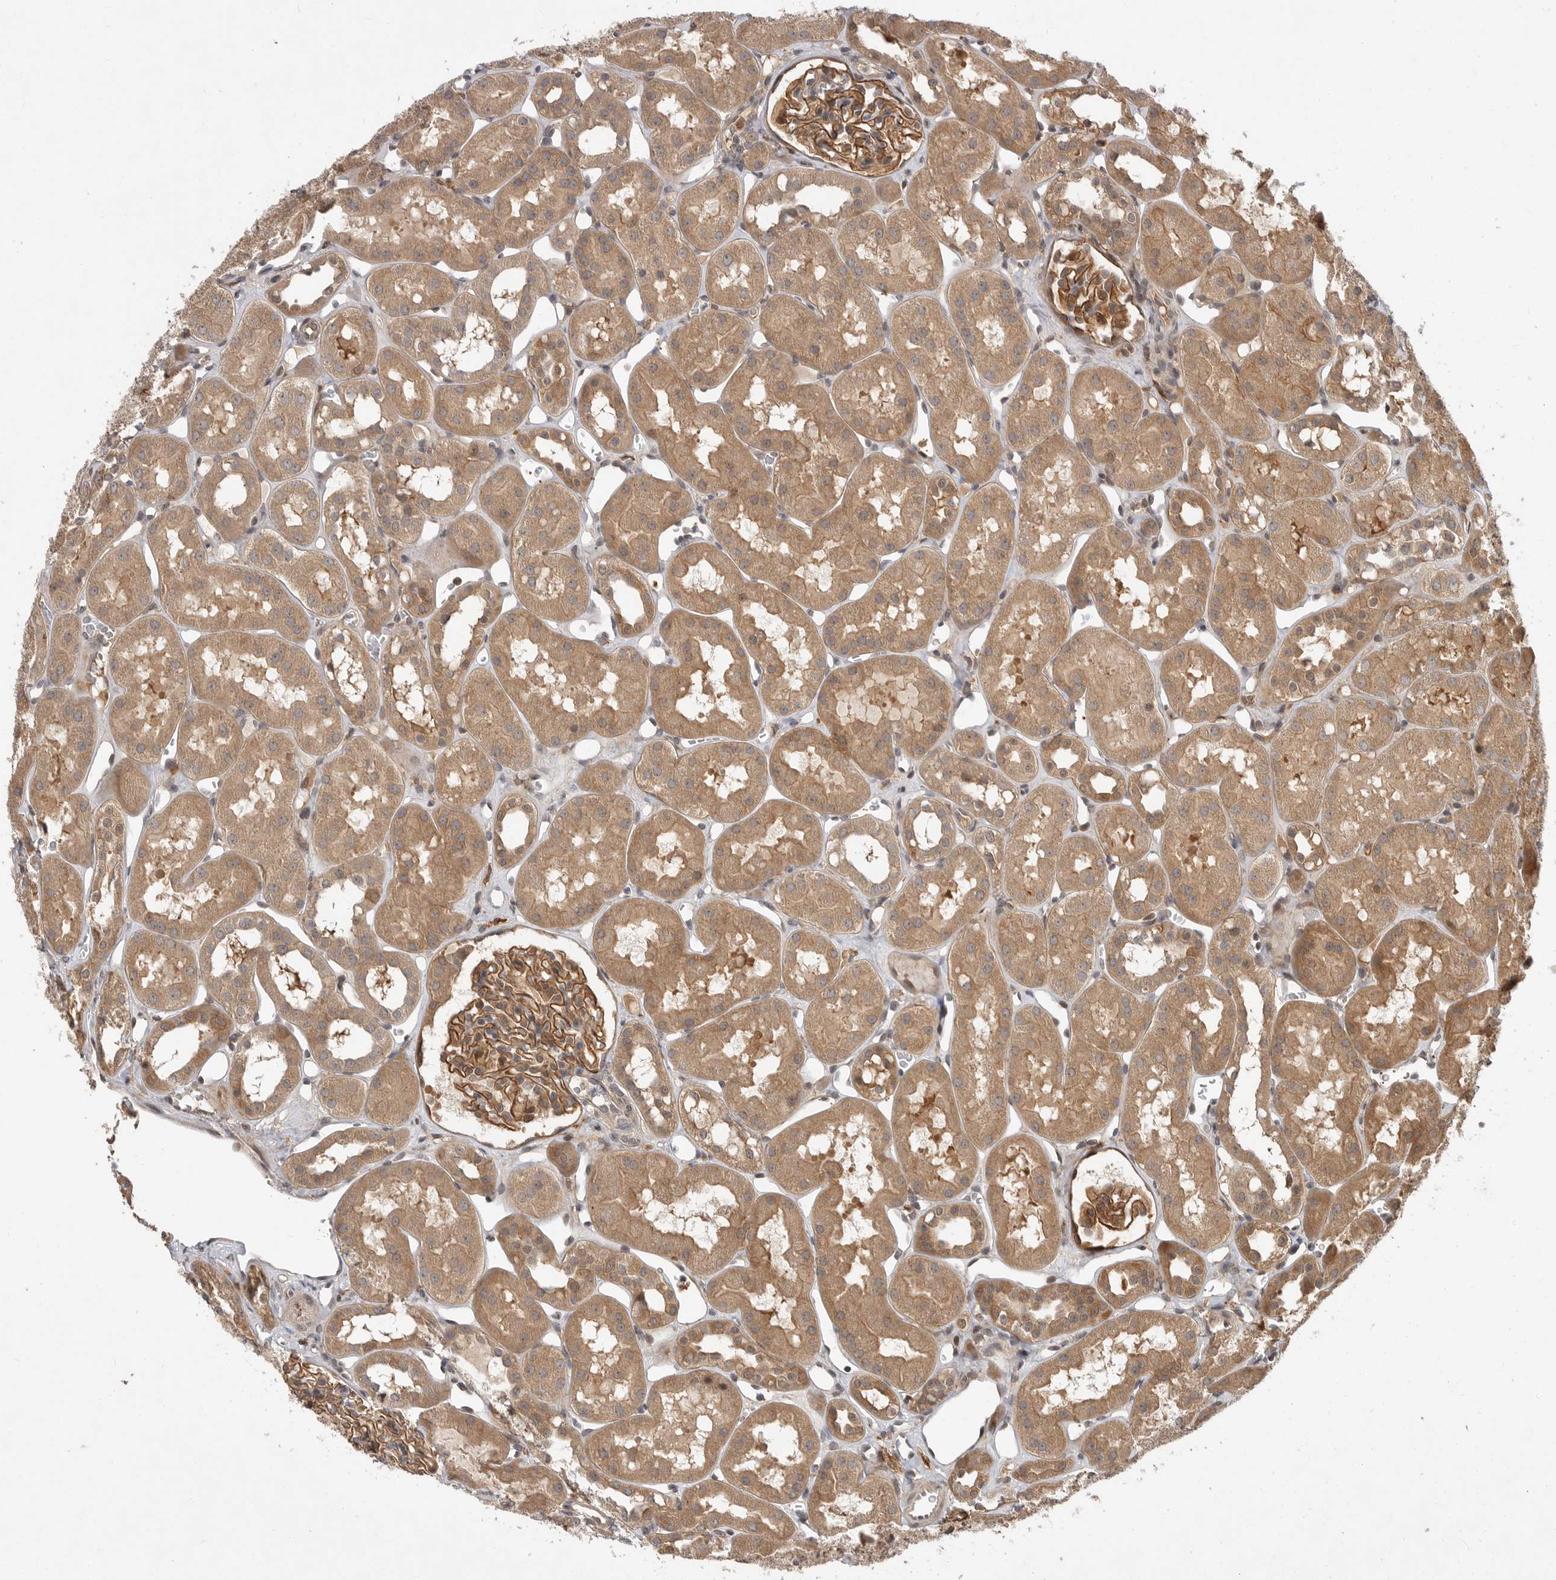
{"staining": {"intensity": "strong", "quantity": ">75%", "location": "cytoplasmic/membranous"}, "tissue": "kidney", "cell_type": "Cells in glomeruli", "image_type": "normal", "snomed": [{"axis": "morphology", "description": "Normal tissue, NOS"}, {"axis": "topography", "description": "Kidney"}], "caption": "Protein staining reveals strong cytoplasmic/membranous expression in approximately >75% of cells in glomeruli in benign kidney. (DAB = brown stain, brightfield microscopy at high magnification).", "gene": "OSBPL9", "patient": {"sex": "male", "age": 16}}